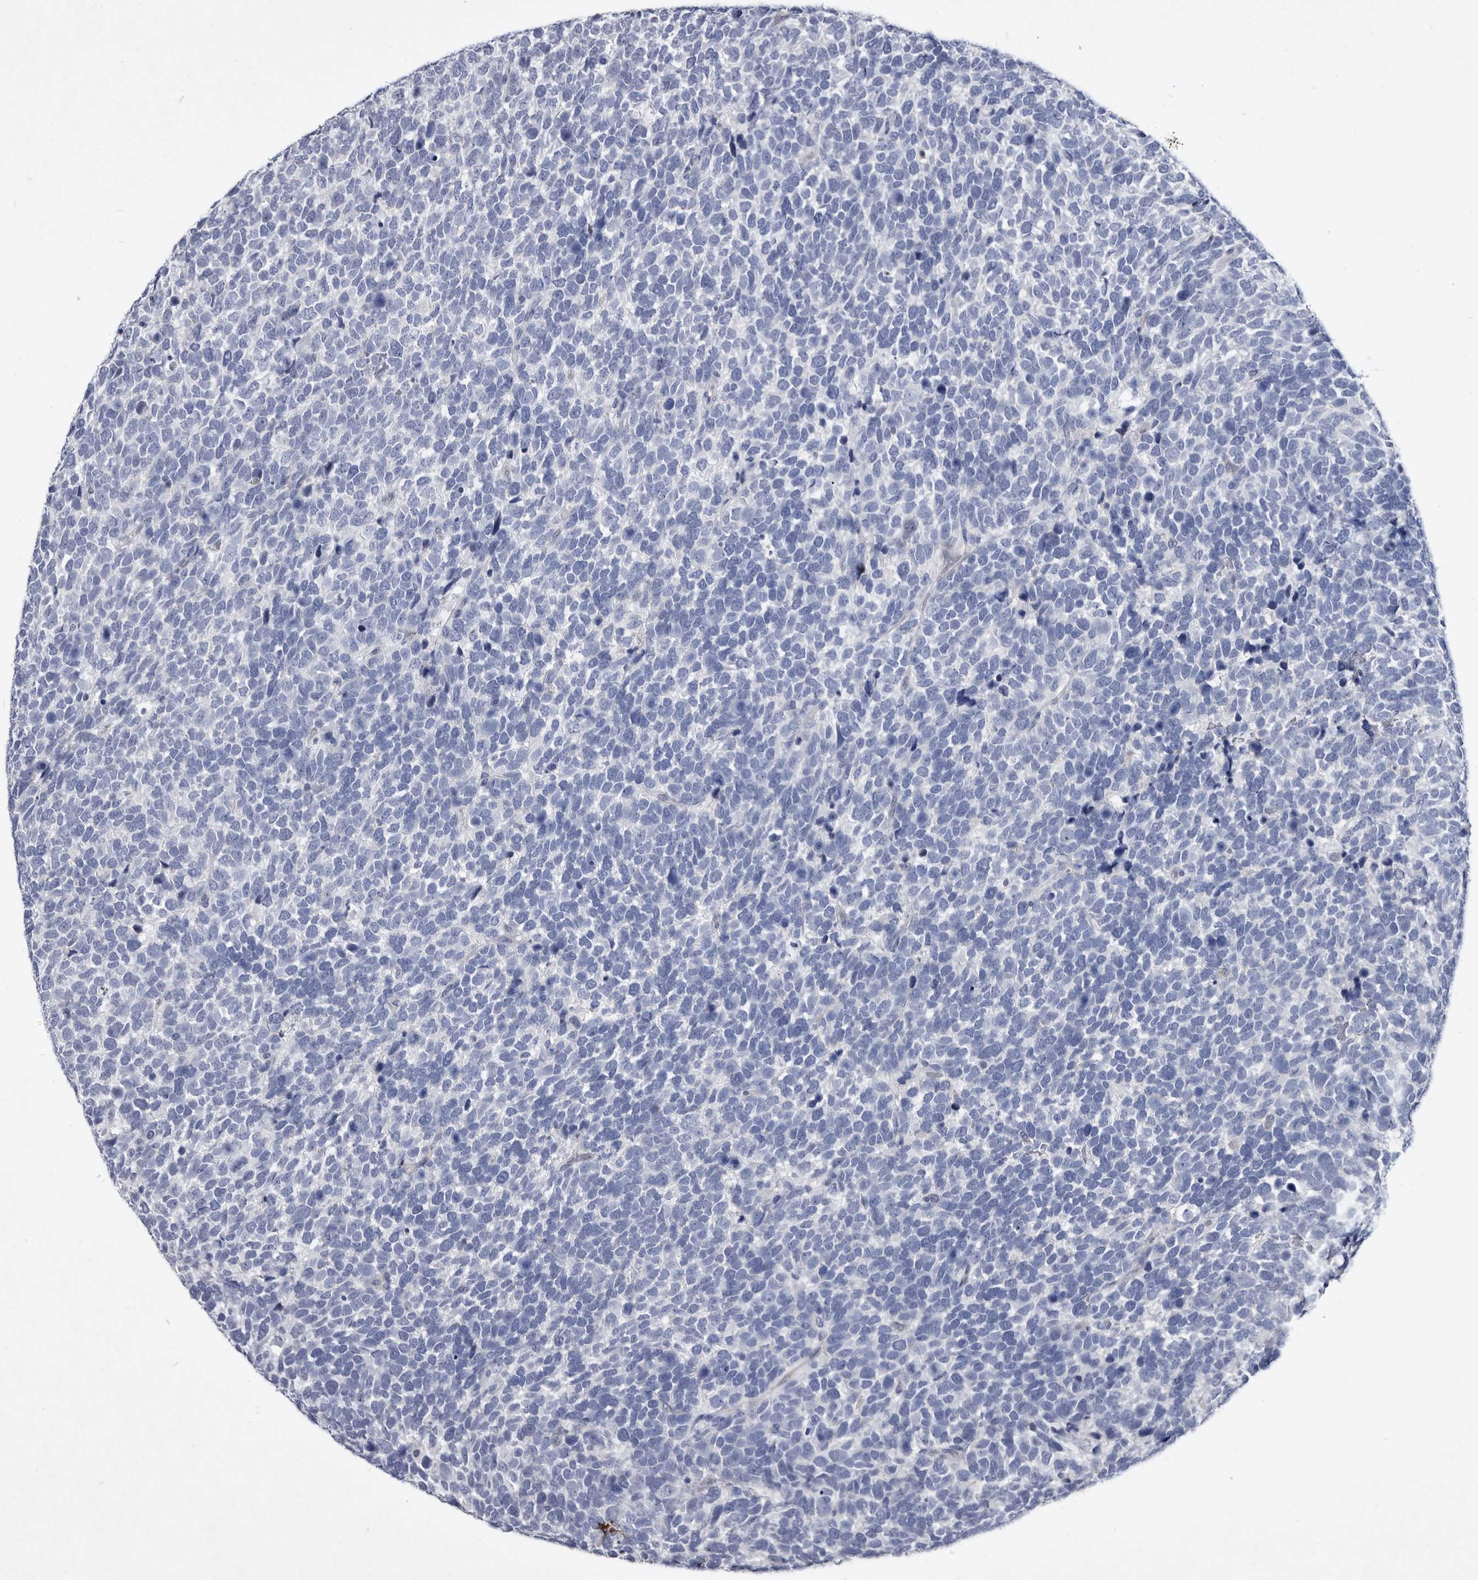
{"staining": {"intensity": "negative", "quantity": "none", "location": "none"}, "tissue": "urothelial cancer", "cell_type": "Tumor cells", "image_type": "cancer", "snomed": [{"axis": "morphology", "description": "Urothelial carcinoma, High grade"}, {"axis": "topography", "description": "Urinary bladder"}], "caption": "The micrograph reveals no significant staining in tumor cells of urothelial carcinoma (high-grade).", "gene": "SERPINB8", "patient": {"sex": "female", "age": 82}}